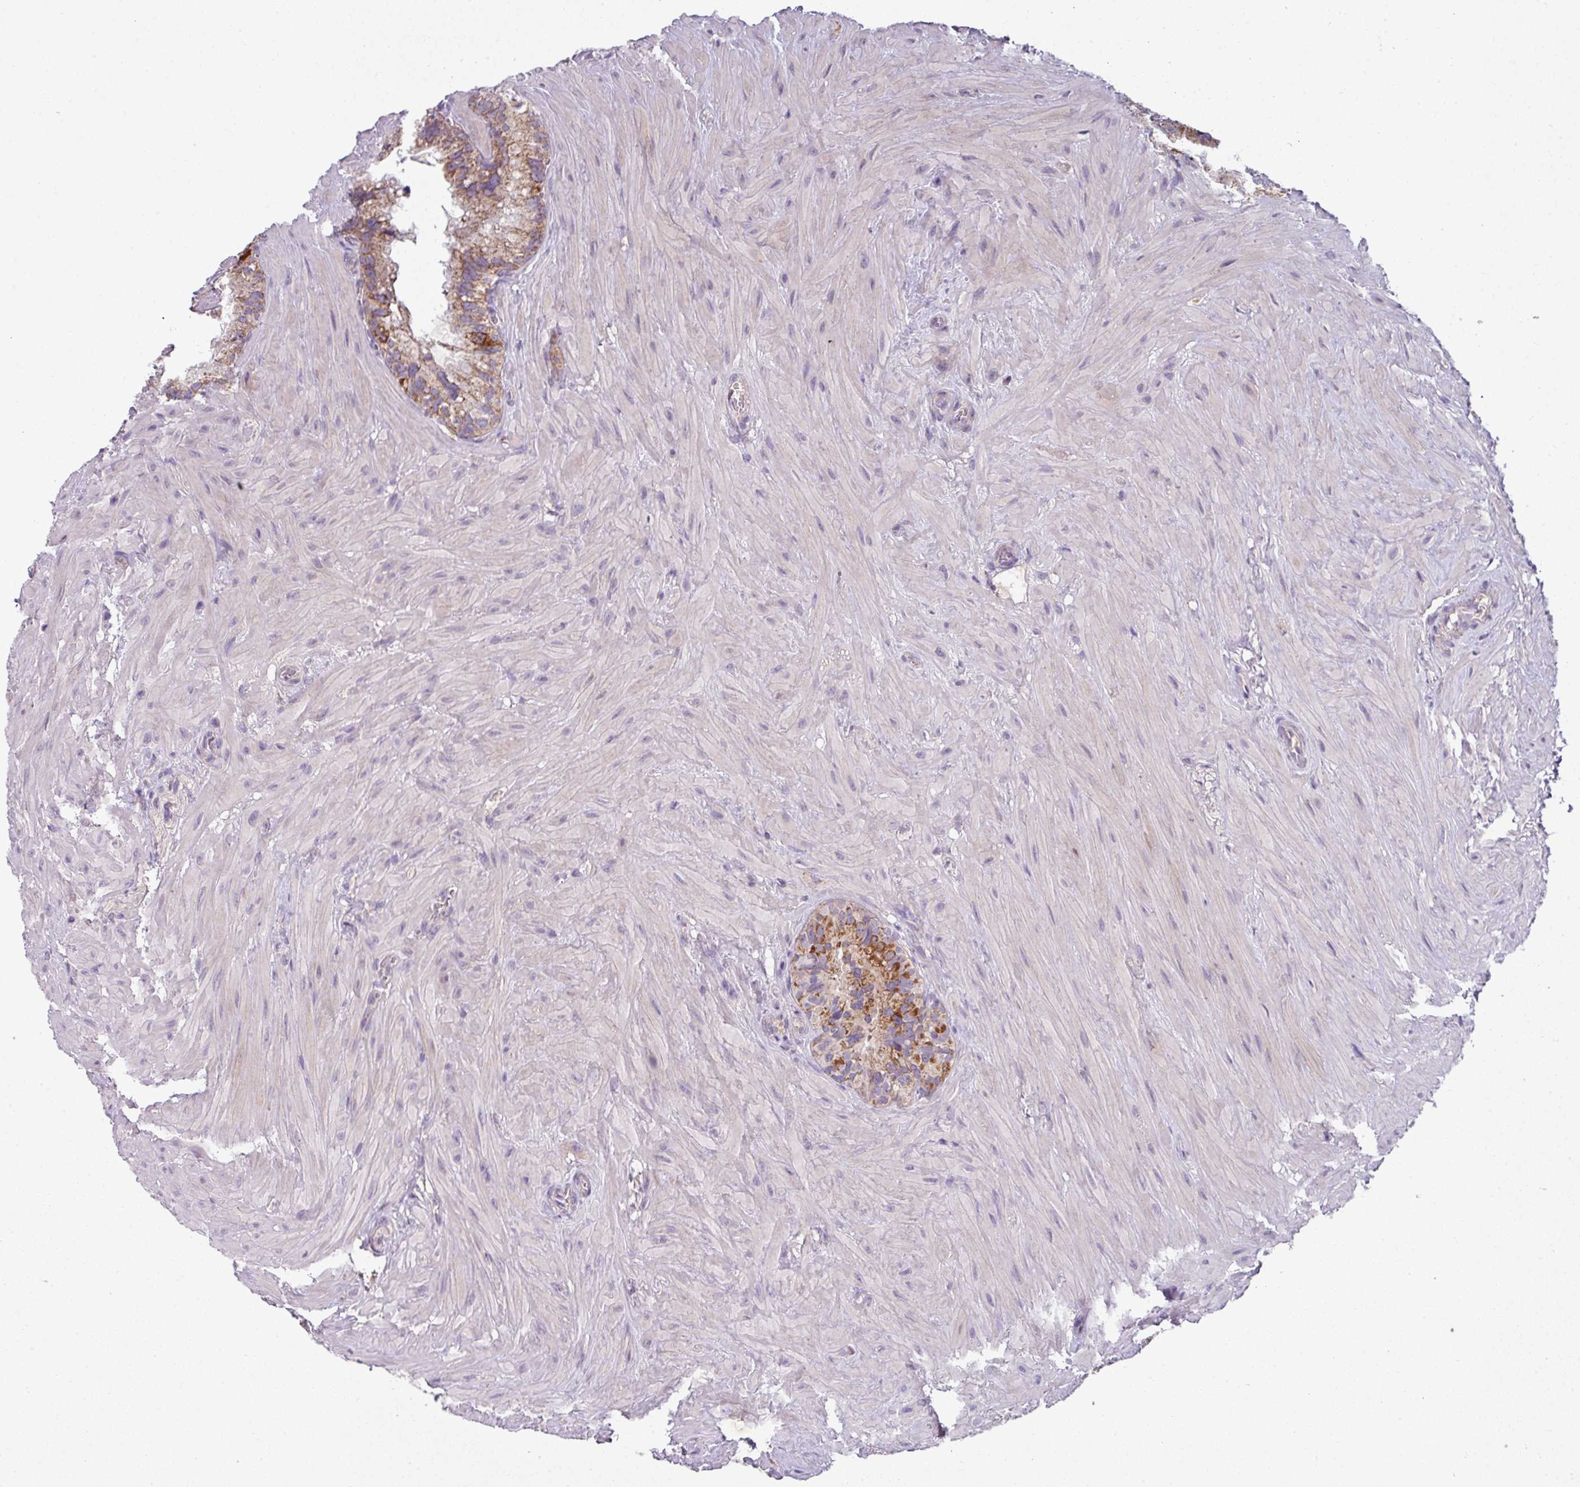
{"staining": {"intensity": "moderate", "quantity": ">75%", "location": "cytoplasmic/membranous"}, "tissue": "seminal vesicle", "cell_type": "Glandular cells", "image_type": "normal", "snomed": [{"axis": "morphology", "description": "Normal tissue, NOS"}, {"axis": "topography", "description": "Seminal veicle"}], "caption": "Immunohistochemical staining of normal human seminal vesicle displays >75% levels of moderate cytoplasmic/membranous protein expression in about >75% of glandular cells.", "gene": "LRRC9", "patient": {"sex": "male", "age": 68}}